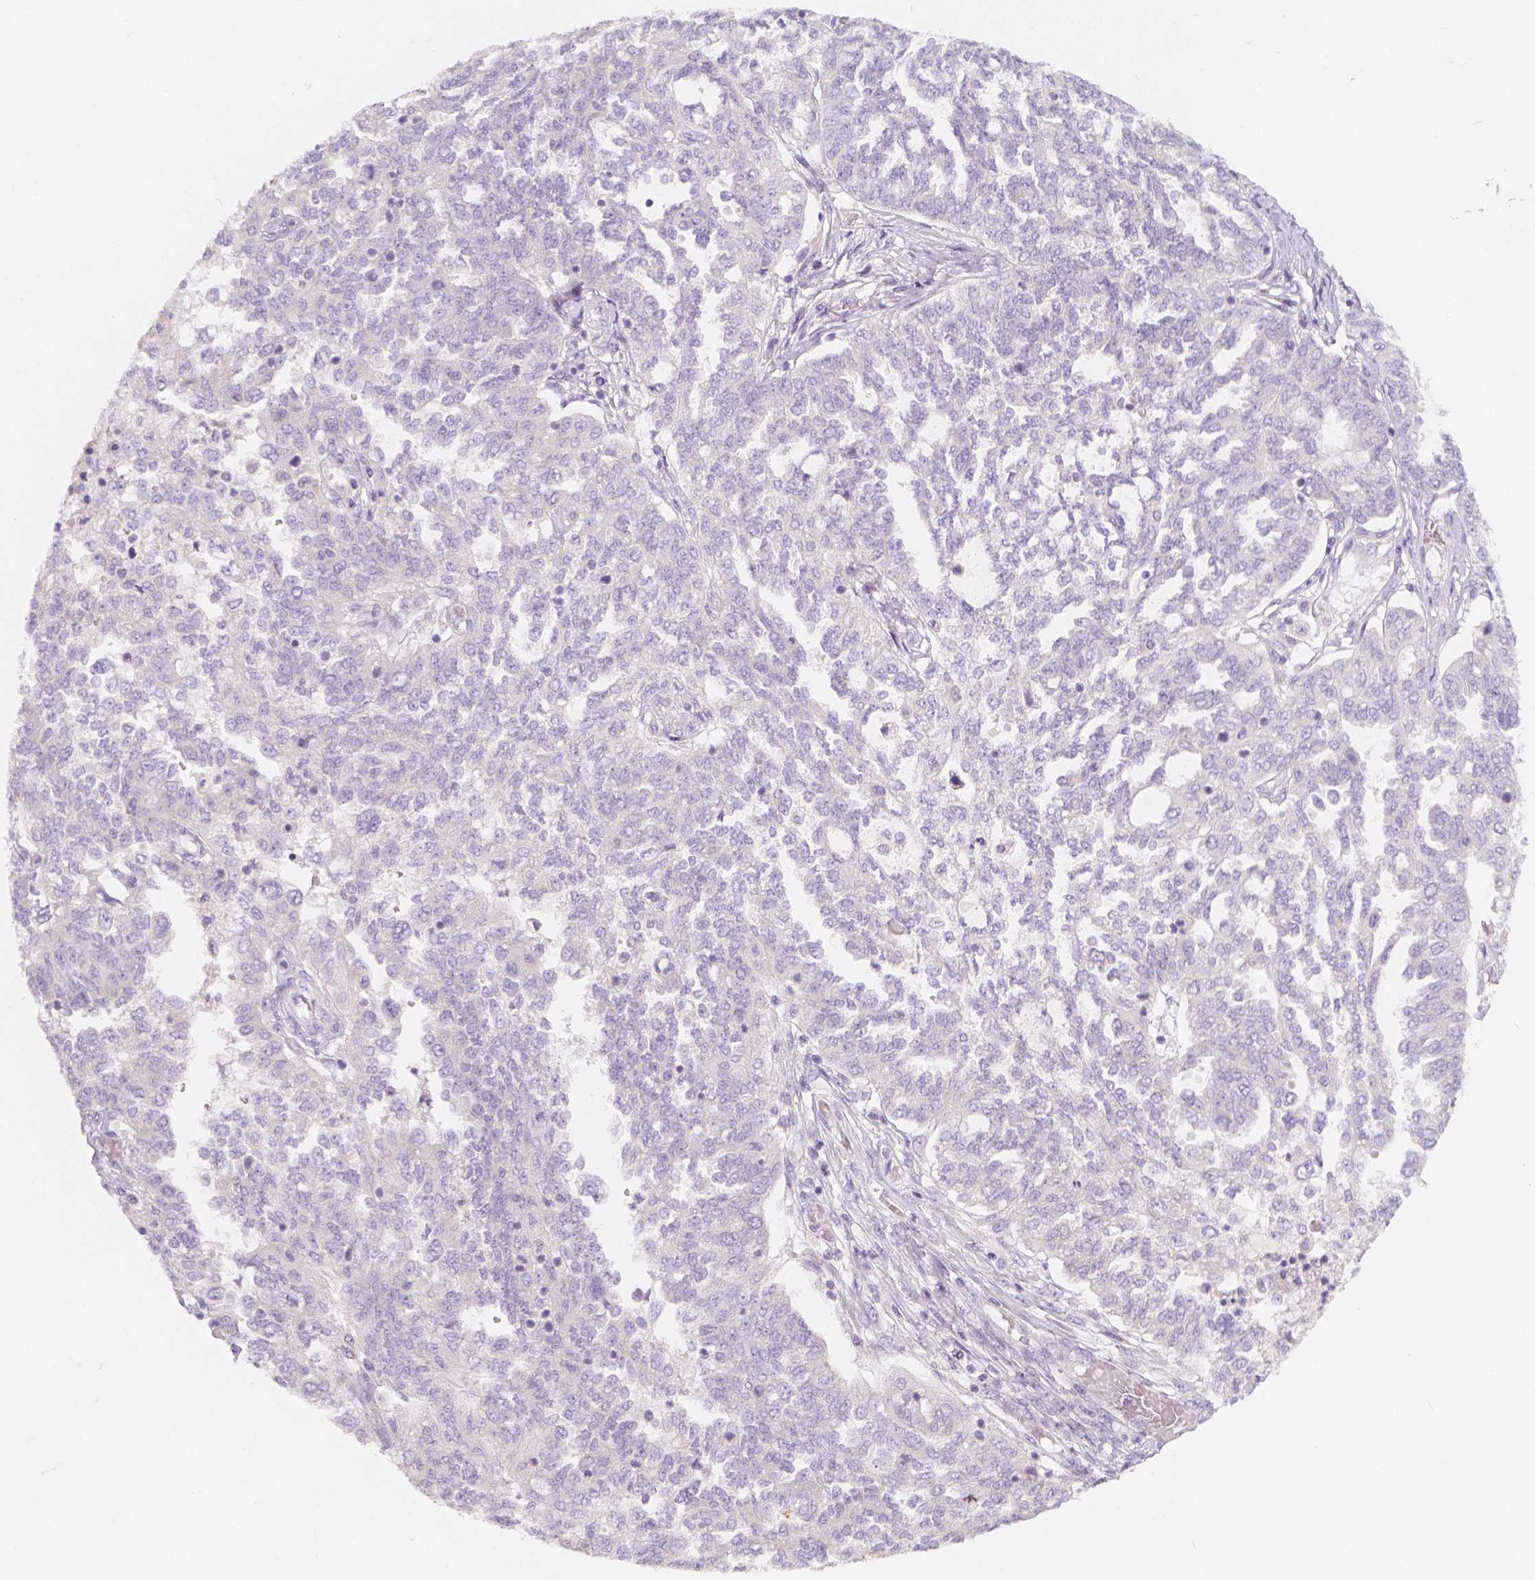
{"staining": {"intensity": "negative", "quantity": "none", "location": "none"}, "tissue": "ovarian cancer", "cell_type": "Tumor cells", "image_type": "cancer", "snomed": [{"axis": "morphology", "description": "Cystadenocarcinoma, serous, NOS"}, {"axis": "topography", "description": "Ovary"}], "caption": "Serous cystadenocarcinoma (ovarian) stained for a protein using IHC exhibits no positivity tumor cells.", "gene": "RBFOX1", "patient": {"sex": "female", "age": 67}}